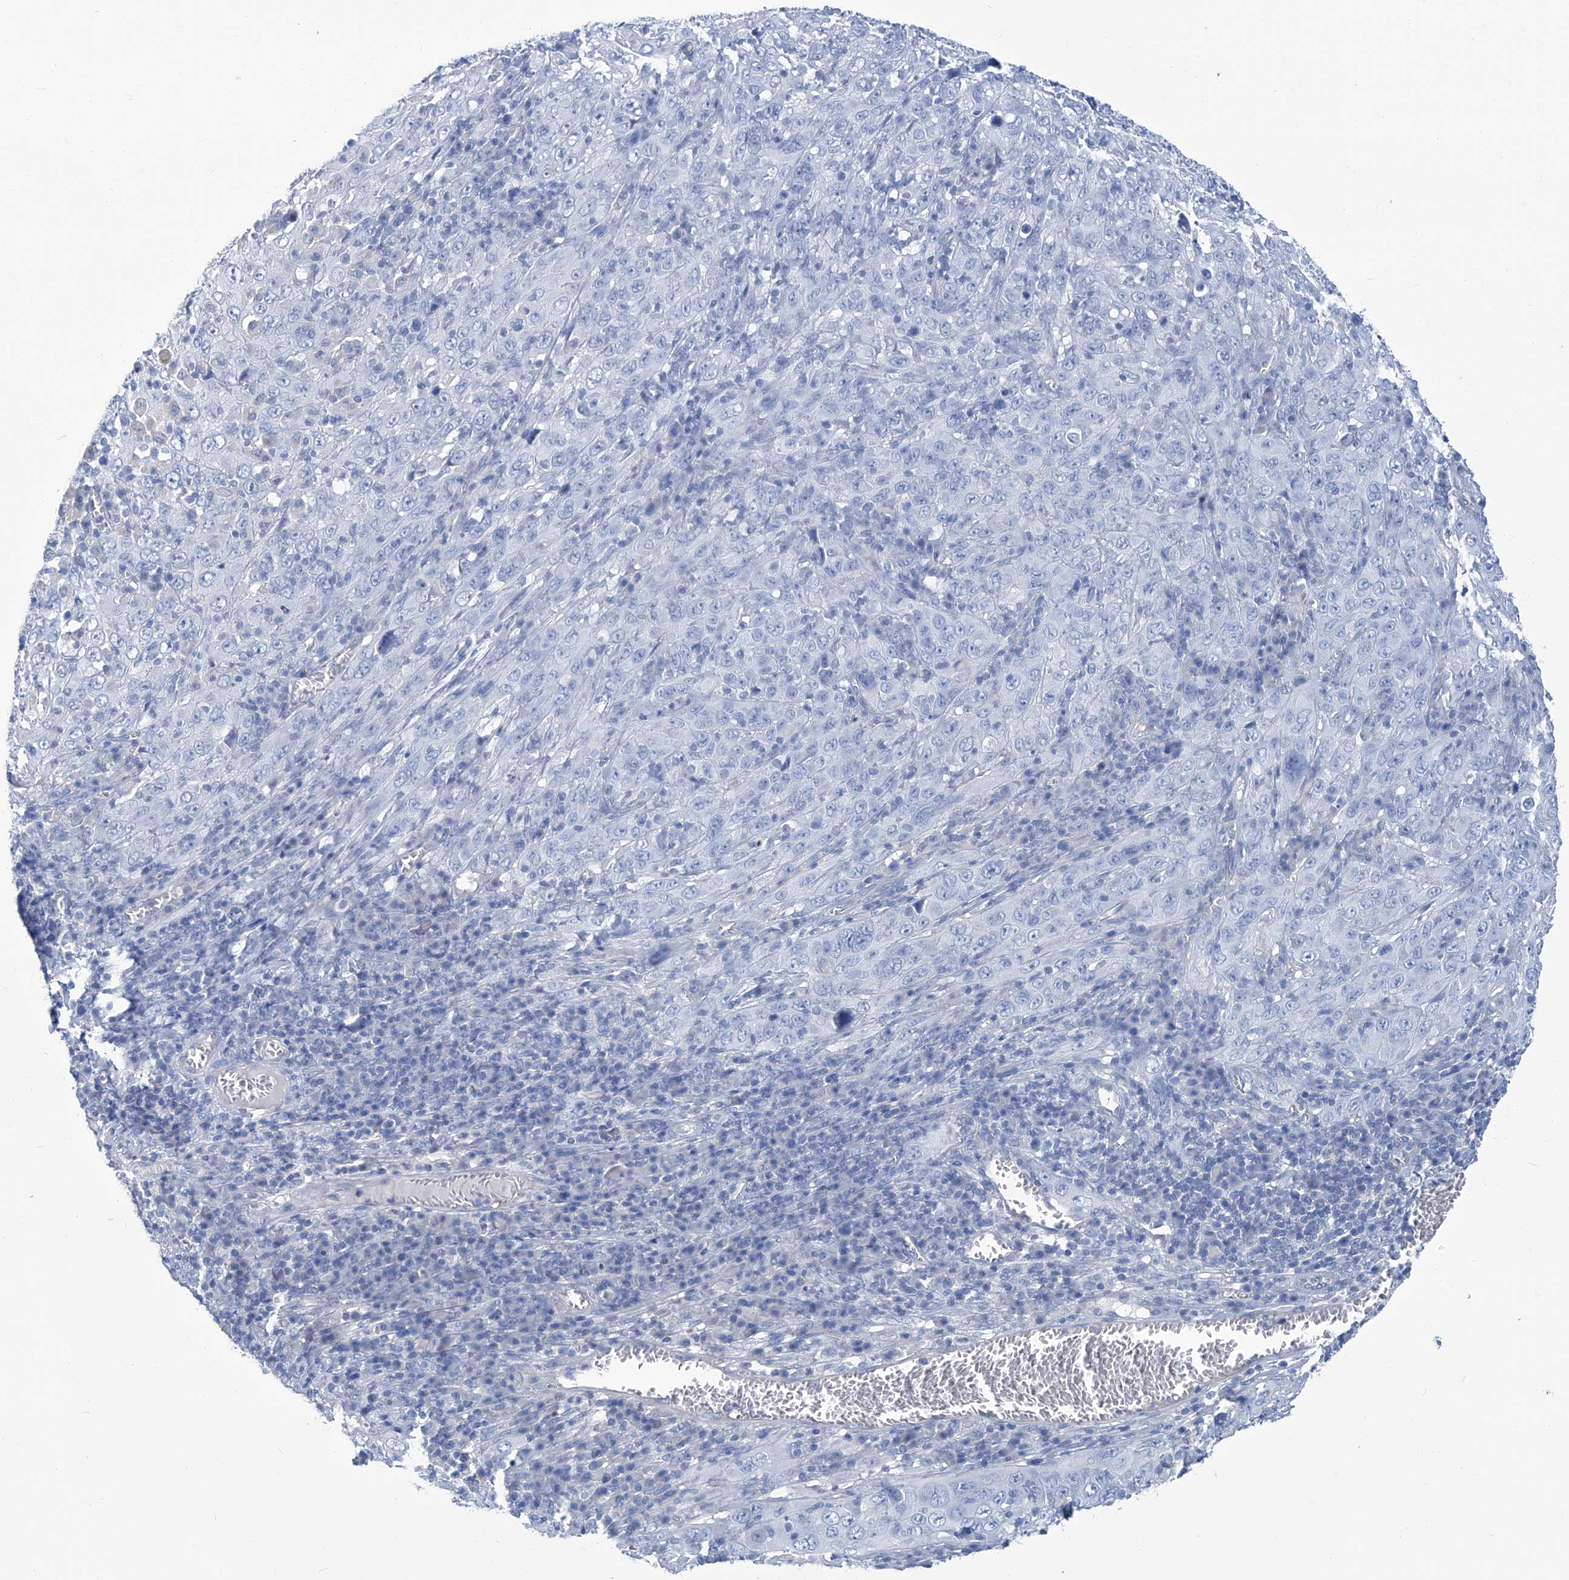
{"staining": {"intensity": "negative", "quantity": "none", "location": "none"}, "tissue": "cervical cancer", "cell_type": "Tumor cells", "image_type": "cancer", "snomed": [{"axis": "morphology", "description": "Squamous cell carcinoma, NOS"}, {"axis": "topography", "description": "Cervix"}], "caption": "The immunohistochemistry (IHC) histopathology image has no significant staining in tumor cells of squamous cell carcinoma (cervical) tissue.", "gene": "PFKL", "patient": {"sex": "female", "age": 46}}